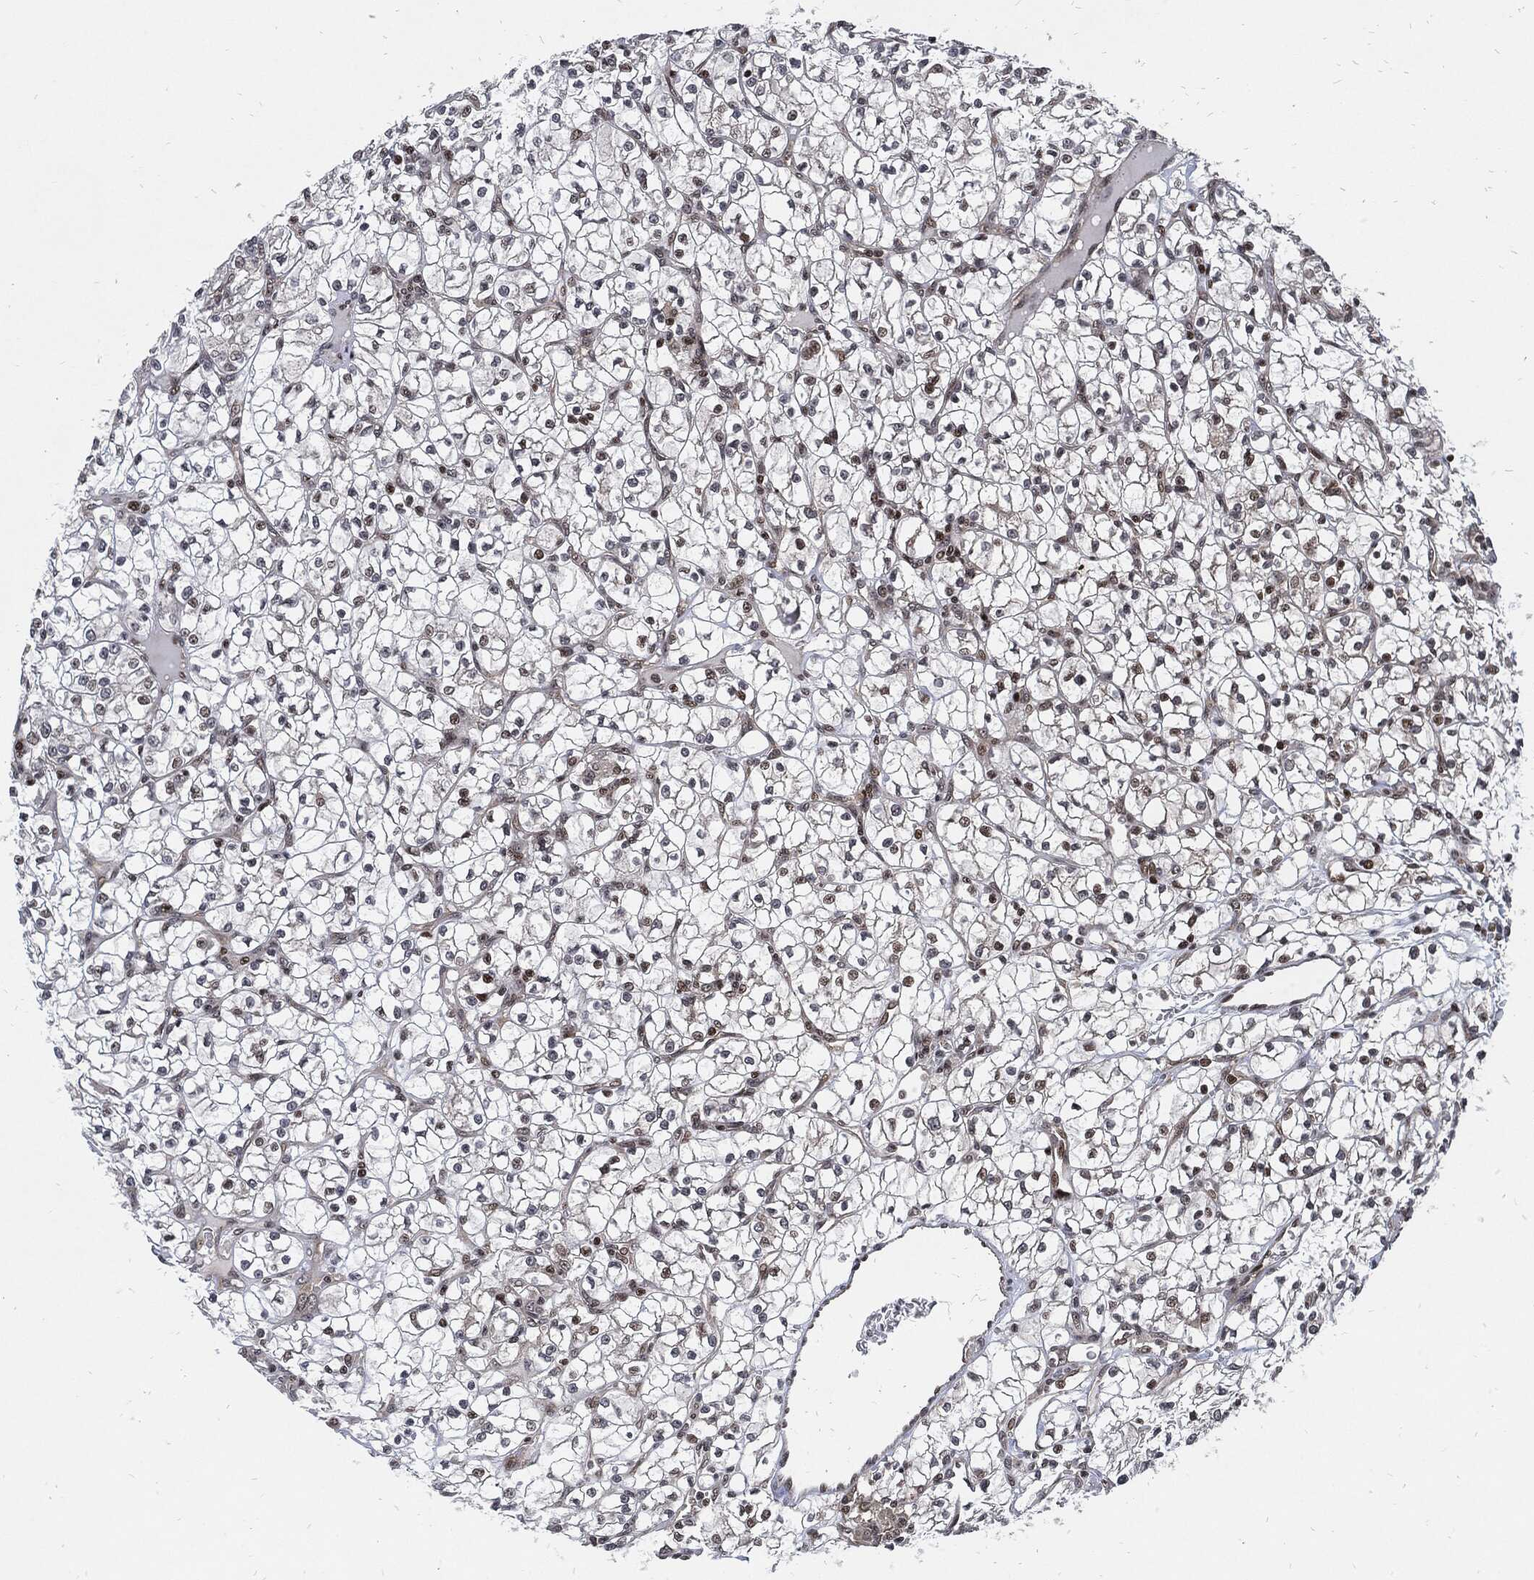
{"staining": {"intensity": "weak", "quantity": "<25%", "location": "nuclear"}, "tissue": "renal cancer", "cell_type": "Tumor cells", "image_type": "cancer", "snomed": [{"axis": "morphology", "description": "Adenocarcinoma, NOS"}, {"axis": "topography", "description": "Kidney"}], "caption": "Tumor cells are negative for brown protein staining in adenocarcinoma (renal).", "gene": "ZNF775", "patient": {"sex": "female", "age": 64}}